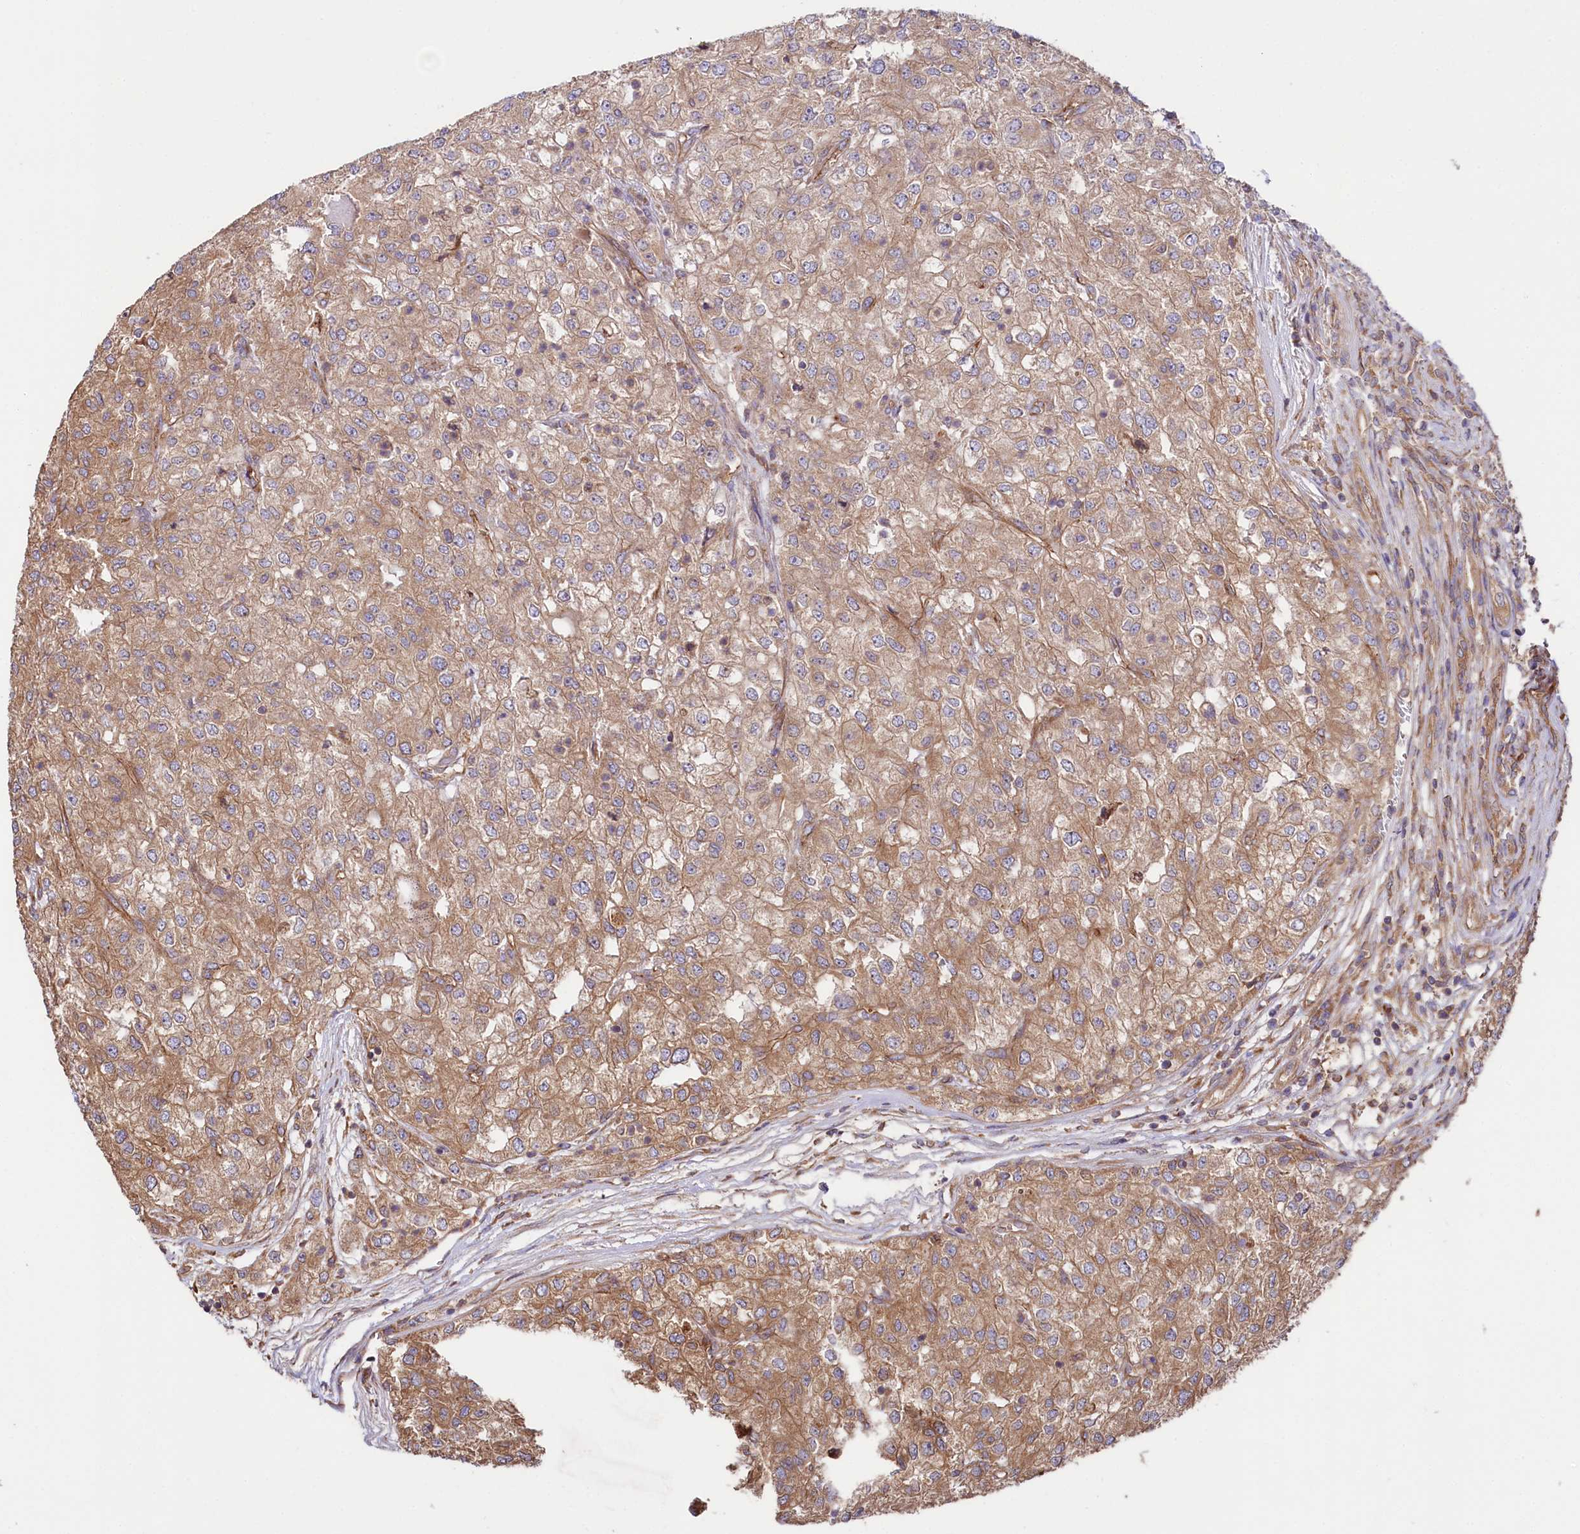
{"staining": {"intensity": "moderate", "quantity": ">75%", "location": "cytoplasmic/membranous"}, "tissue": "renal cancer", "cell_type": "Tumor cells", "image_type": "cancer", "snomed": [{"axis": "morphology", "description": "Adenocarcinoma, NOS"}, {"axis": "topography", "description": "Kidney"}], "caption": "A brown stain shows moderate cytoplasmic/membranous staining of a protein in human renal cancer (adenocarcinoma) tumor cells.", "gene": "CEP295", "patient": {"sex": "female", "age": 54}}